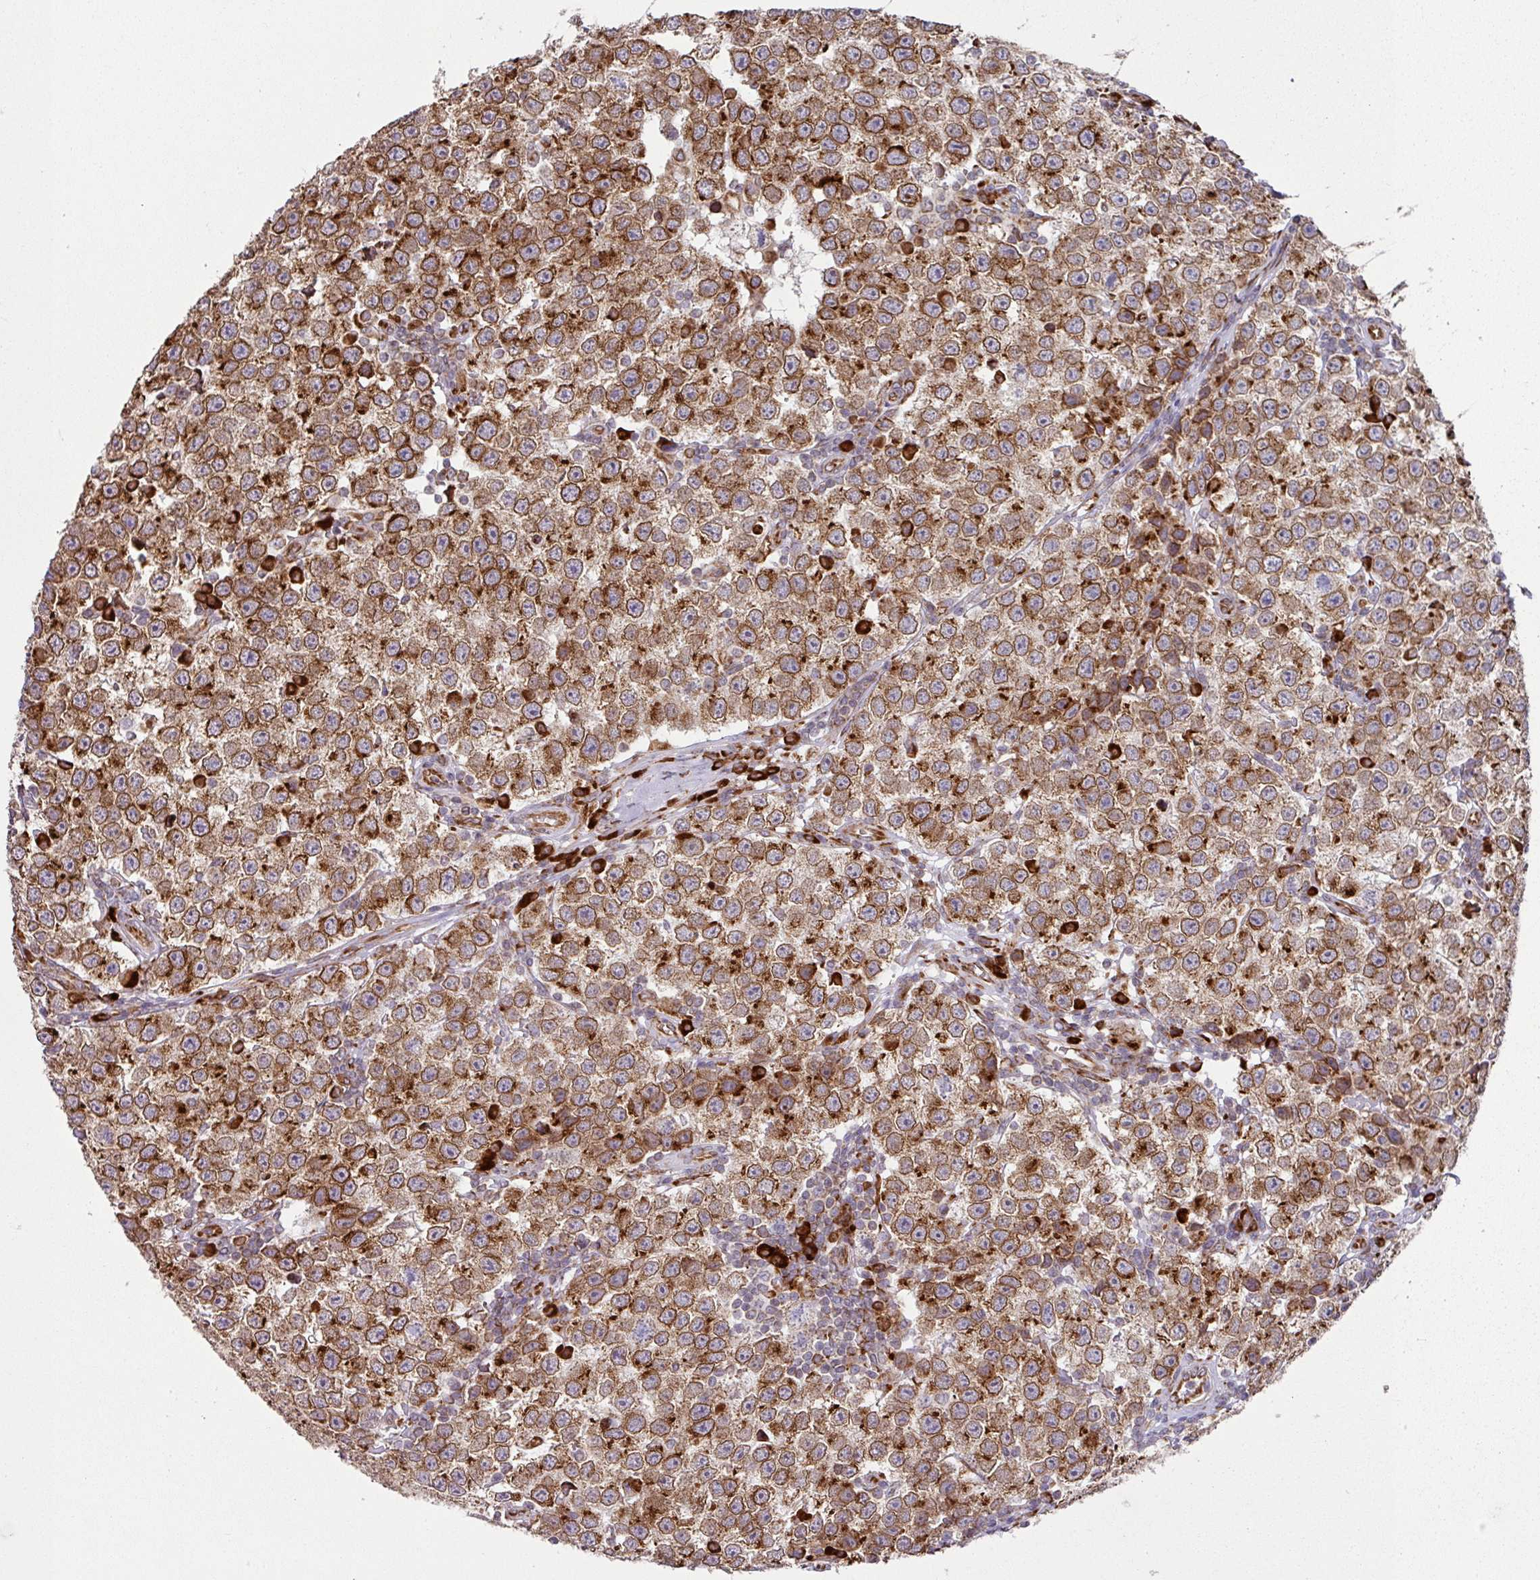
{"staining": {"intensity": "strong", "quantity": ">75%", "location": "cytoplasmic/membranous"}, "tissue": "testis cancer", "cell_type": "Tumor cells", "image_type": "cancer", "snomed": [{"axis": "morphology", "description": "Seminoma, NOS"}, {"axis": "topography", "description": "Testis"}], "caption": "About >75% of tumor cells in human testis seminoma exhibit strong cytoplasmic/membranous protein staining as visualized by brown immunohistochemical staining.", "gene": "SLC39A7", "patient": {"sex": "male", "age": 34}}